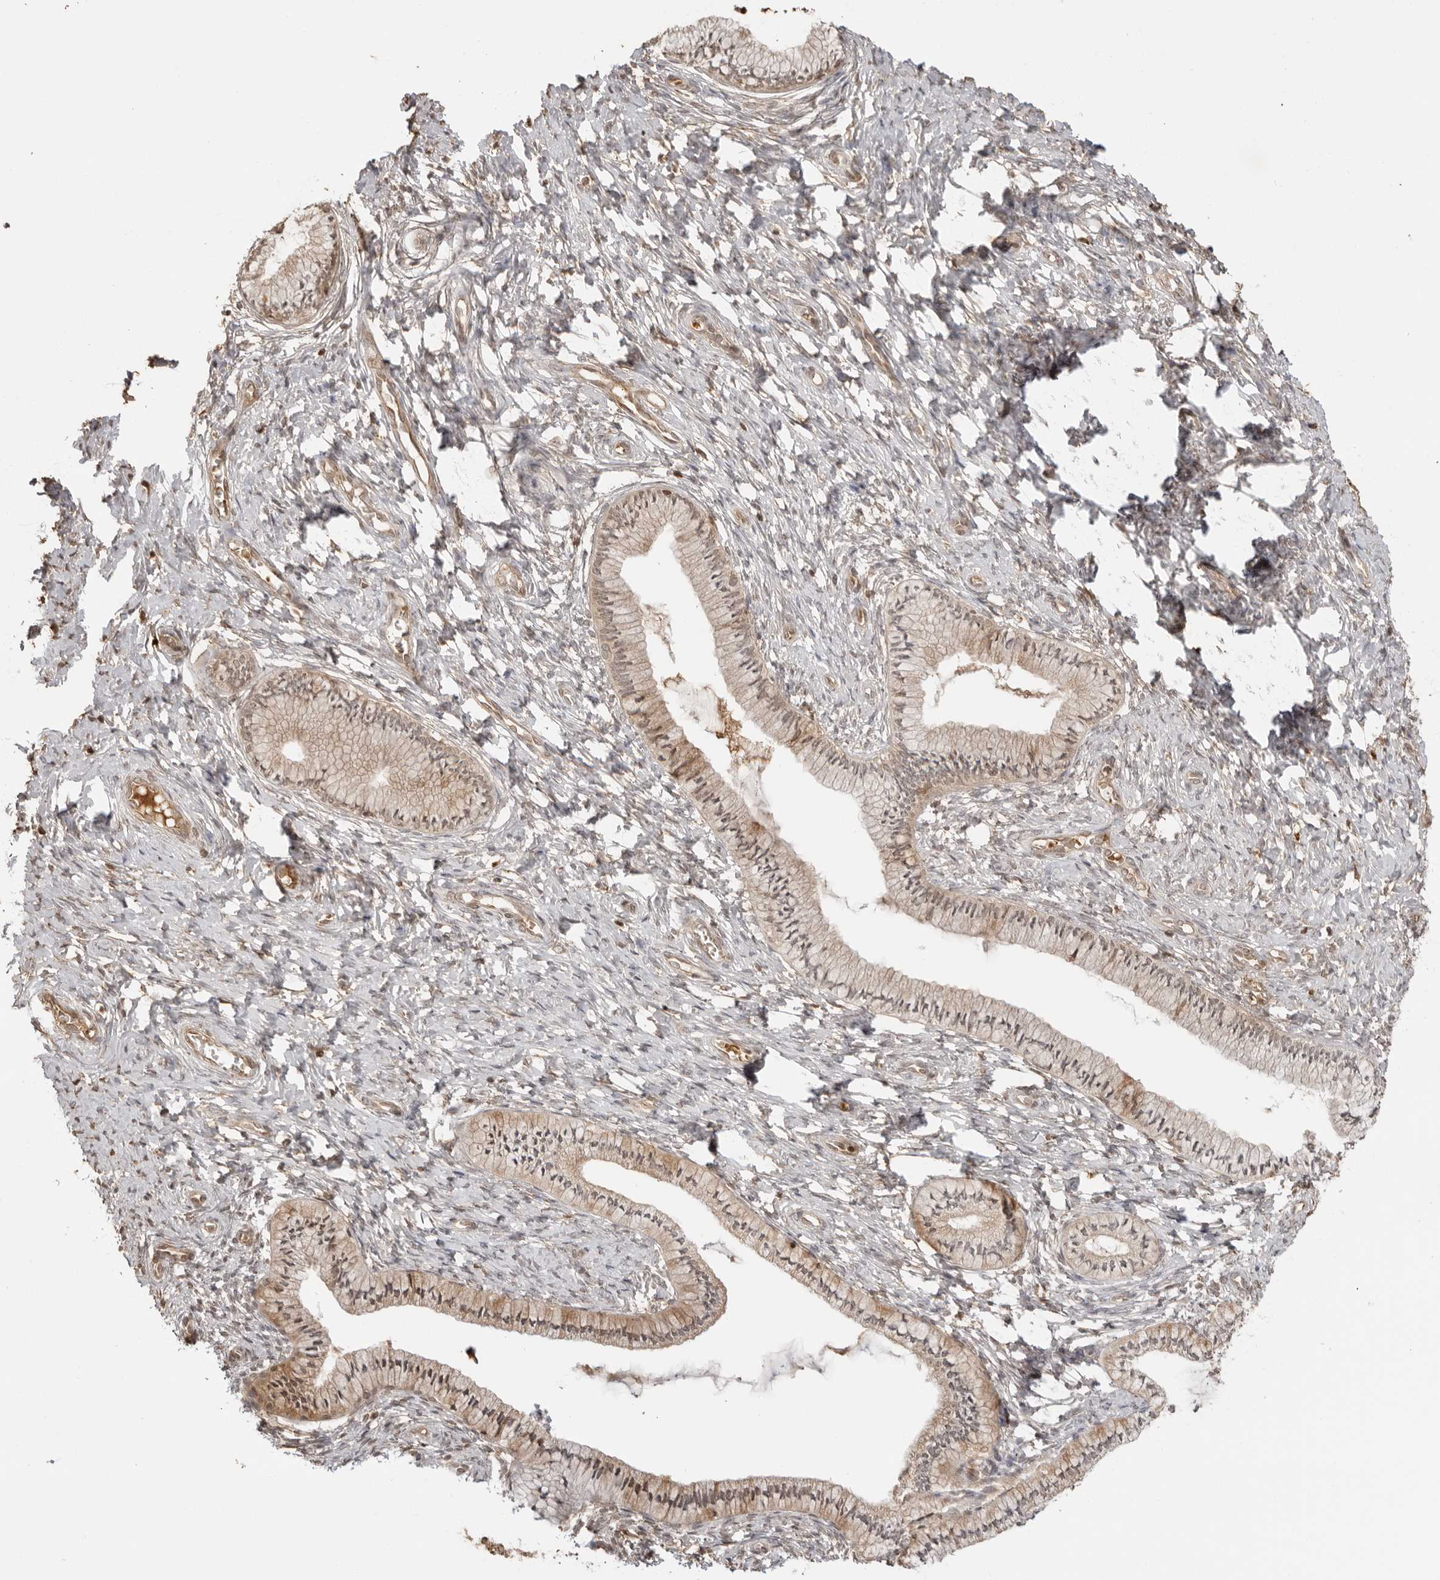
{"staining": {"intensity": "moderate", "quantity": ">75%", "location": "cytoplasmic/membranous,nuclear"}, "tissue": "cervix", "cell_type": "Glandular cells", "image_type": "normal", "snomed": [{"axis": "morphology", "description": "Normal tissue, NOS"}, {"axis": "topography", "description": "Cervix"}], "caption": "A photomicrograph showing moderate cytoplasmic/membranous,nuclear staining in approximately >75% of glandular cells in benign cervix, as visualized by brown immunohistochemical staining.", "gene": "IKBKE", "patient": {"sex": "female", "age": 36}}